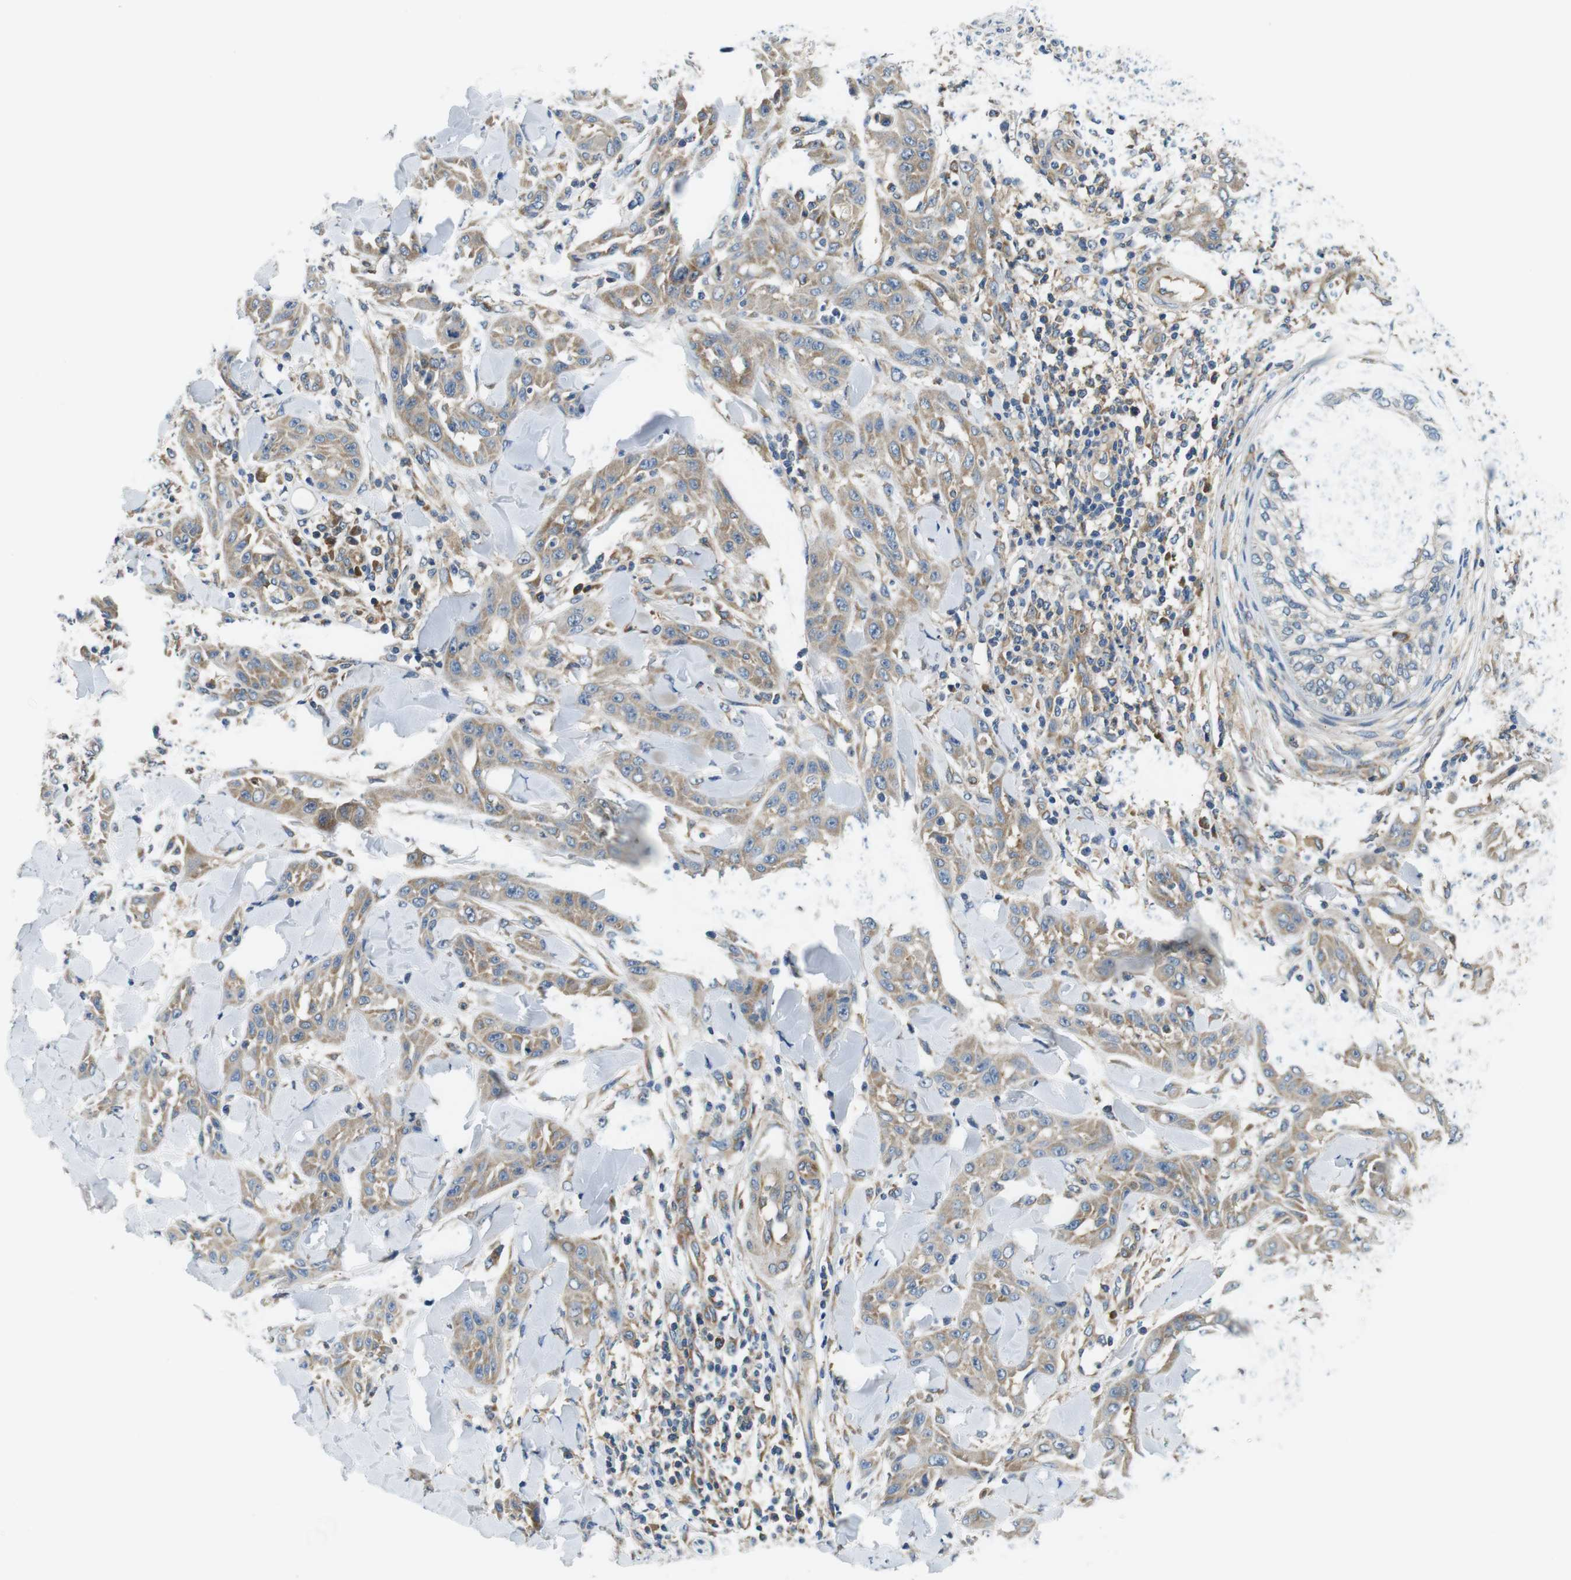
{"staining": {"intensity": "moderate", "quantity": ">75%", "location": "cytoplasmic/membranous"}, "tissue": "skin cancer", "cell_type": "Tumor cells", "image_type": "cancer", "snomed": [{"axis": "morphology", "description": "Squamous cell carcinoma, NOS"}, {"axis": "topography", "description": "Skin"}], "caption": "Brown immunohistochemical staining in squamous cell carcinoma (skin) displays moderate cytoplasmic/membranous positivity in approximately >75% of tumor cells.", "gene": "EIF2B5", "patient": {"sex": "male", "age": 24}}